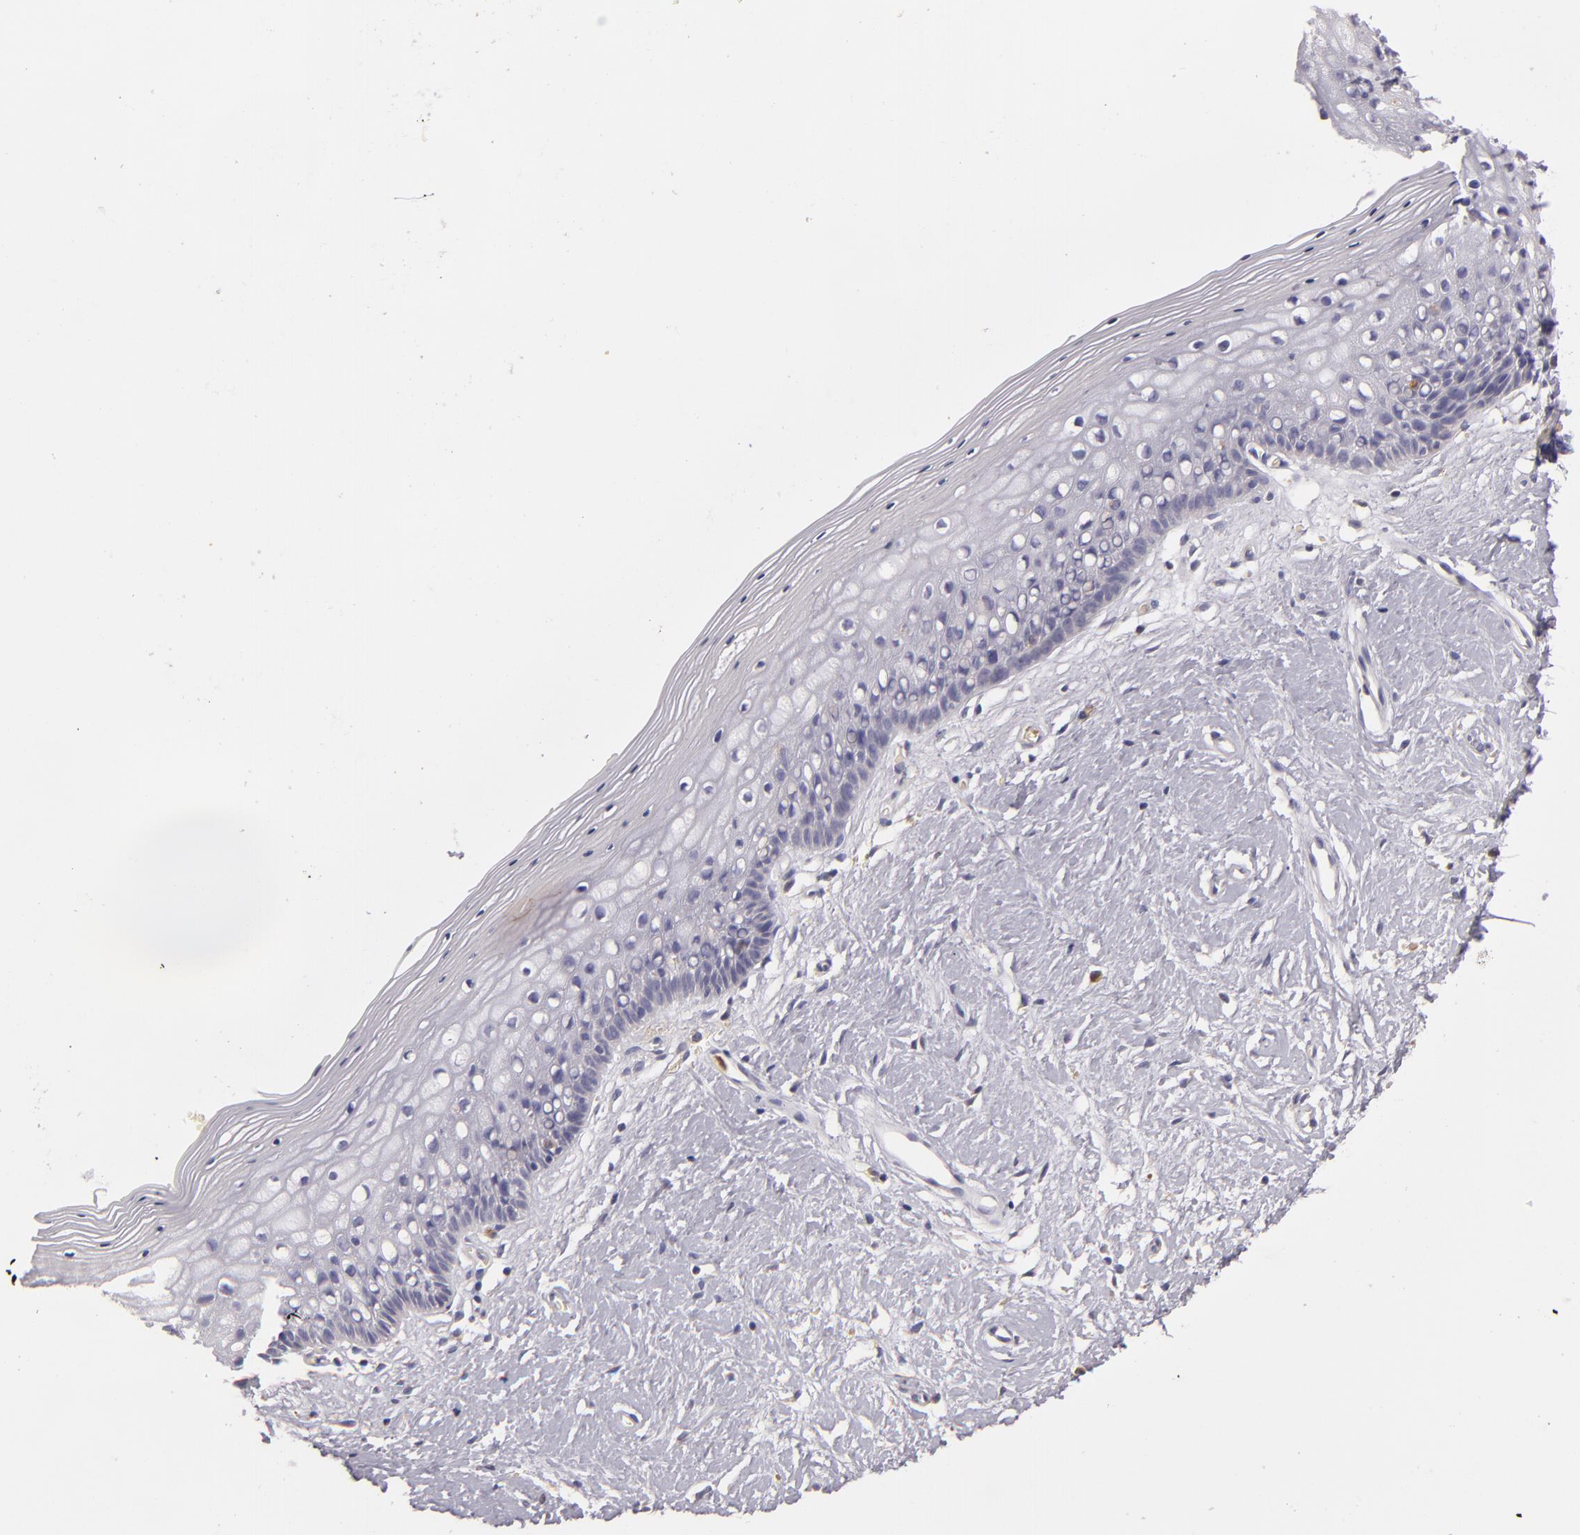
{"staining": {"intensity": "negative", "quantity": "none", "location": "none"}, "tissue": "vagina", "cell_type": "Squamous epithelial cells", "image_type": "normal", "snomed": [{"axis": "morphology", "description": "Normal tissue, NOS"}, {"axis": "topography", "description": "Vagina"}], "caption": "Immunohistochemical staining of unremarkable vagina demonstrates no significant expression in squamous epithelial cells. Brightfield microscopy of immunohistochemistry (IHC) stained with DAB (brown) and hematoxylin (blue), captured at high magnification.", "gene": "TLR8", "patient": {"sex": "female", "age": 46}}